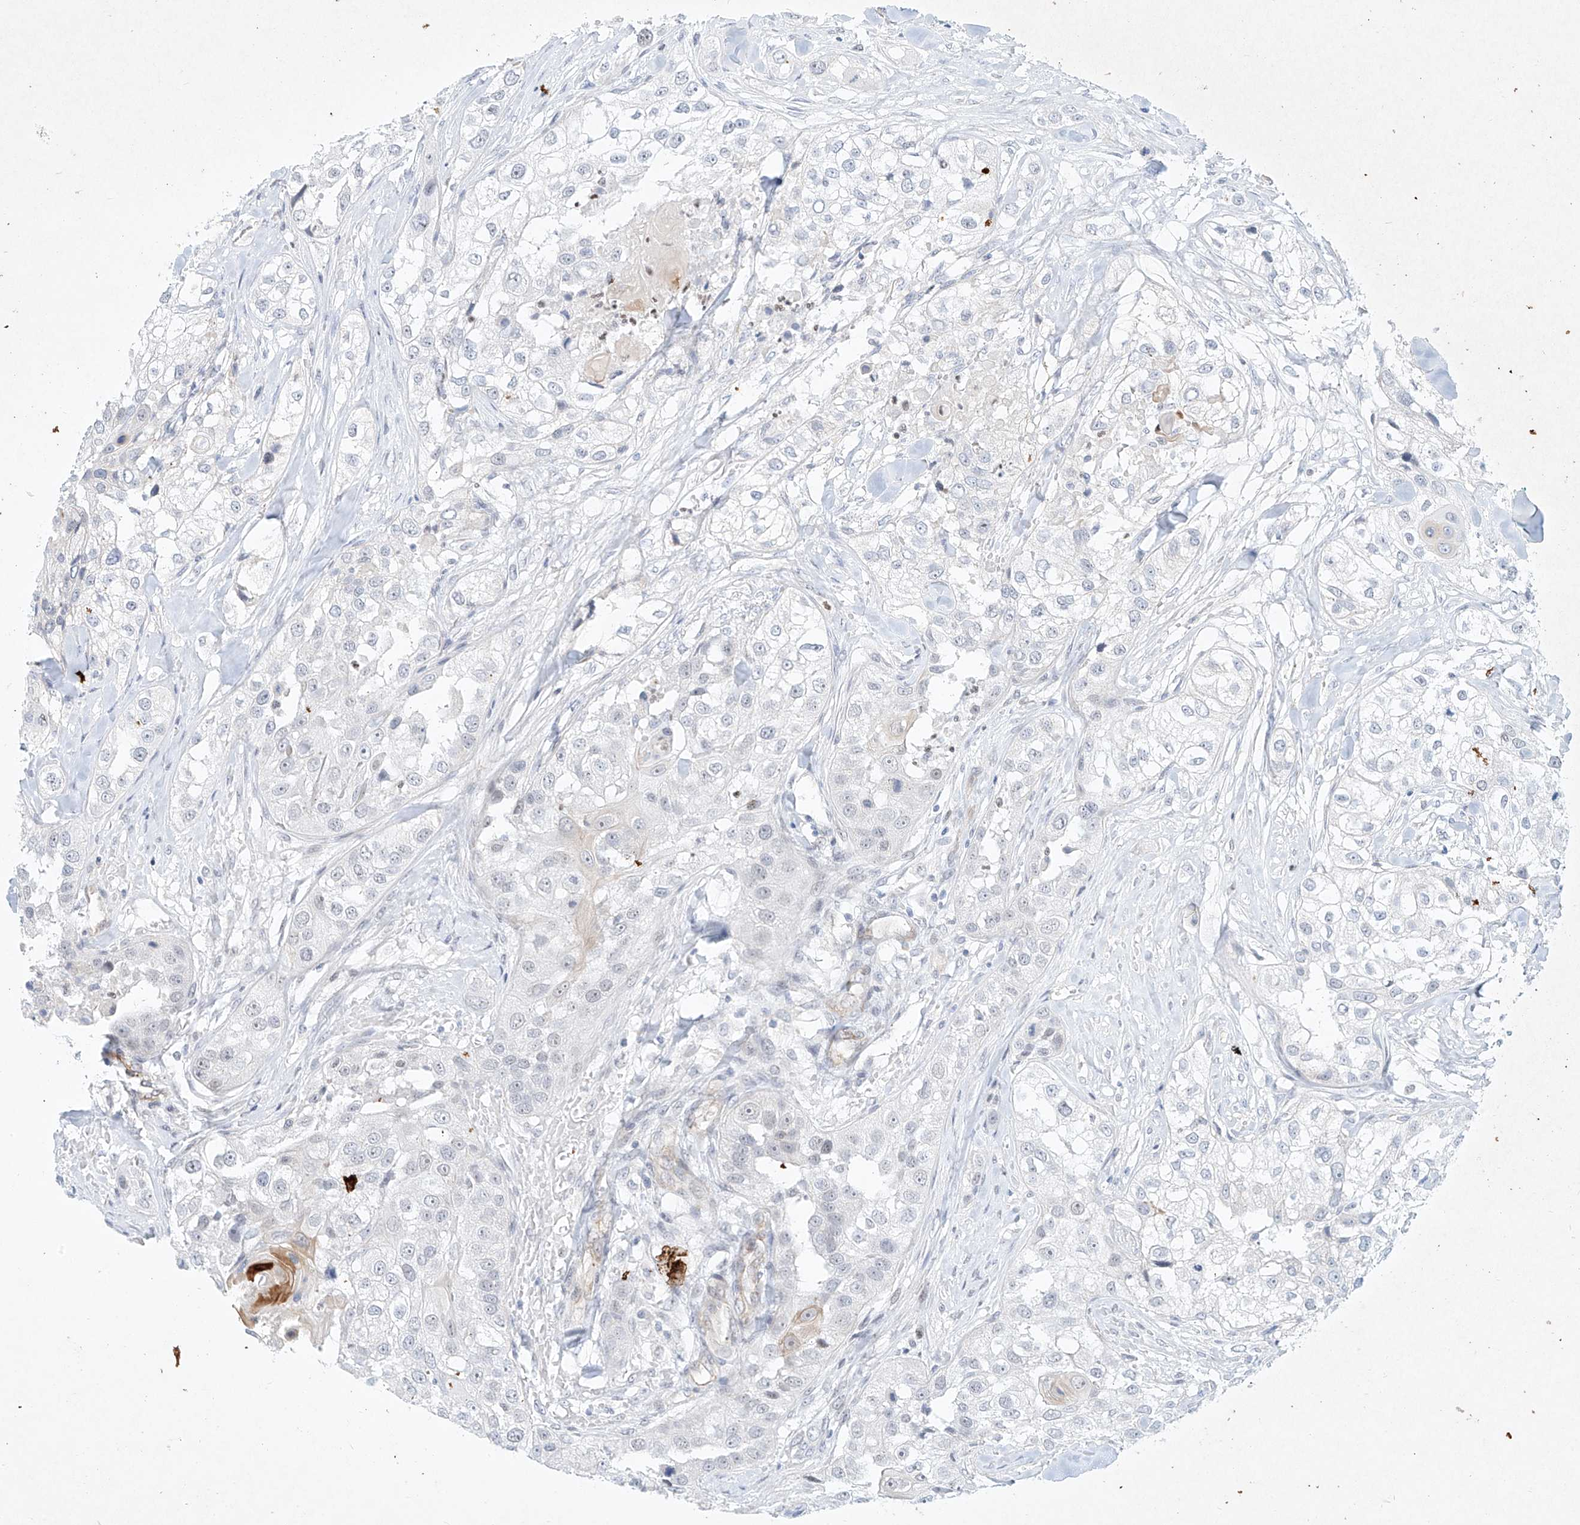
{"staining": {"intensity": "negative", "quantity": "none", "location": "none"}, "tissue": "head and neck cancer", "cell_type": "Tumor cells", "image_type": "cancer", "snomed": [{"axis": "morphology", "description": "Normal tissue, NOS"}, {"axis": "morphology", "description": "Squamous cell carcinoma, NOS"}, {"axis": "topography", "description": "Skeletal muscle"}, {"axis": "topography", "description": "Head-Neck"}], "caption": "Immunohistochemical staining of head and neck squamous cell carcinoma shows no significant staining in tumor cells. The staining was performed using DAB (3,3'-diaminobenzidine) to visualize the protein expression in brown, while the nuclei were stained in blue with hematoxylin (Magnification: 20x).", "gene": "REEP2", "patient": {"sex": "male", "age": 51}}